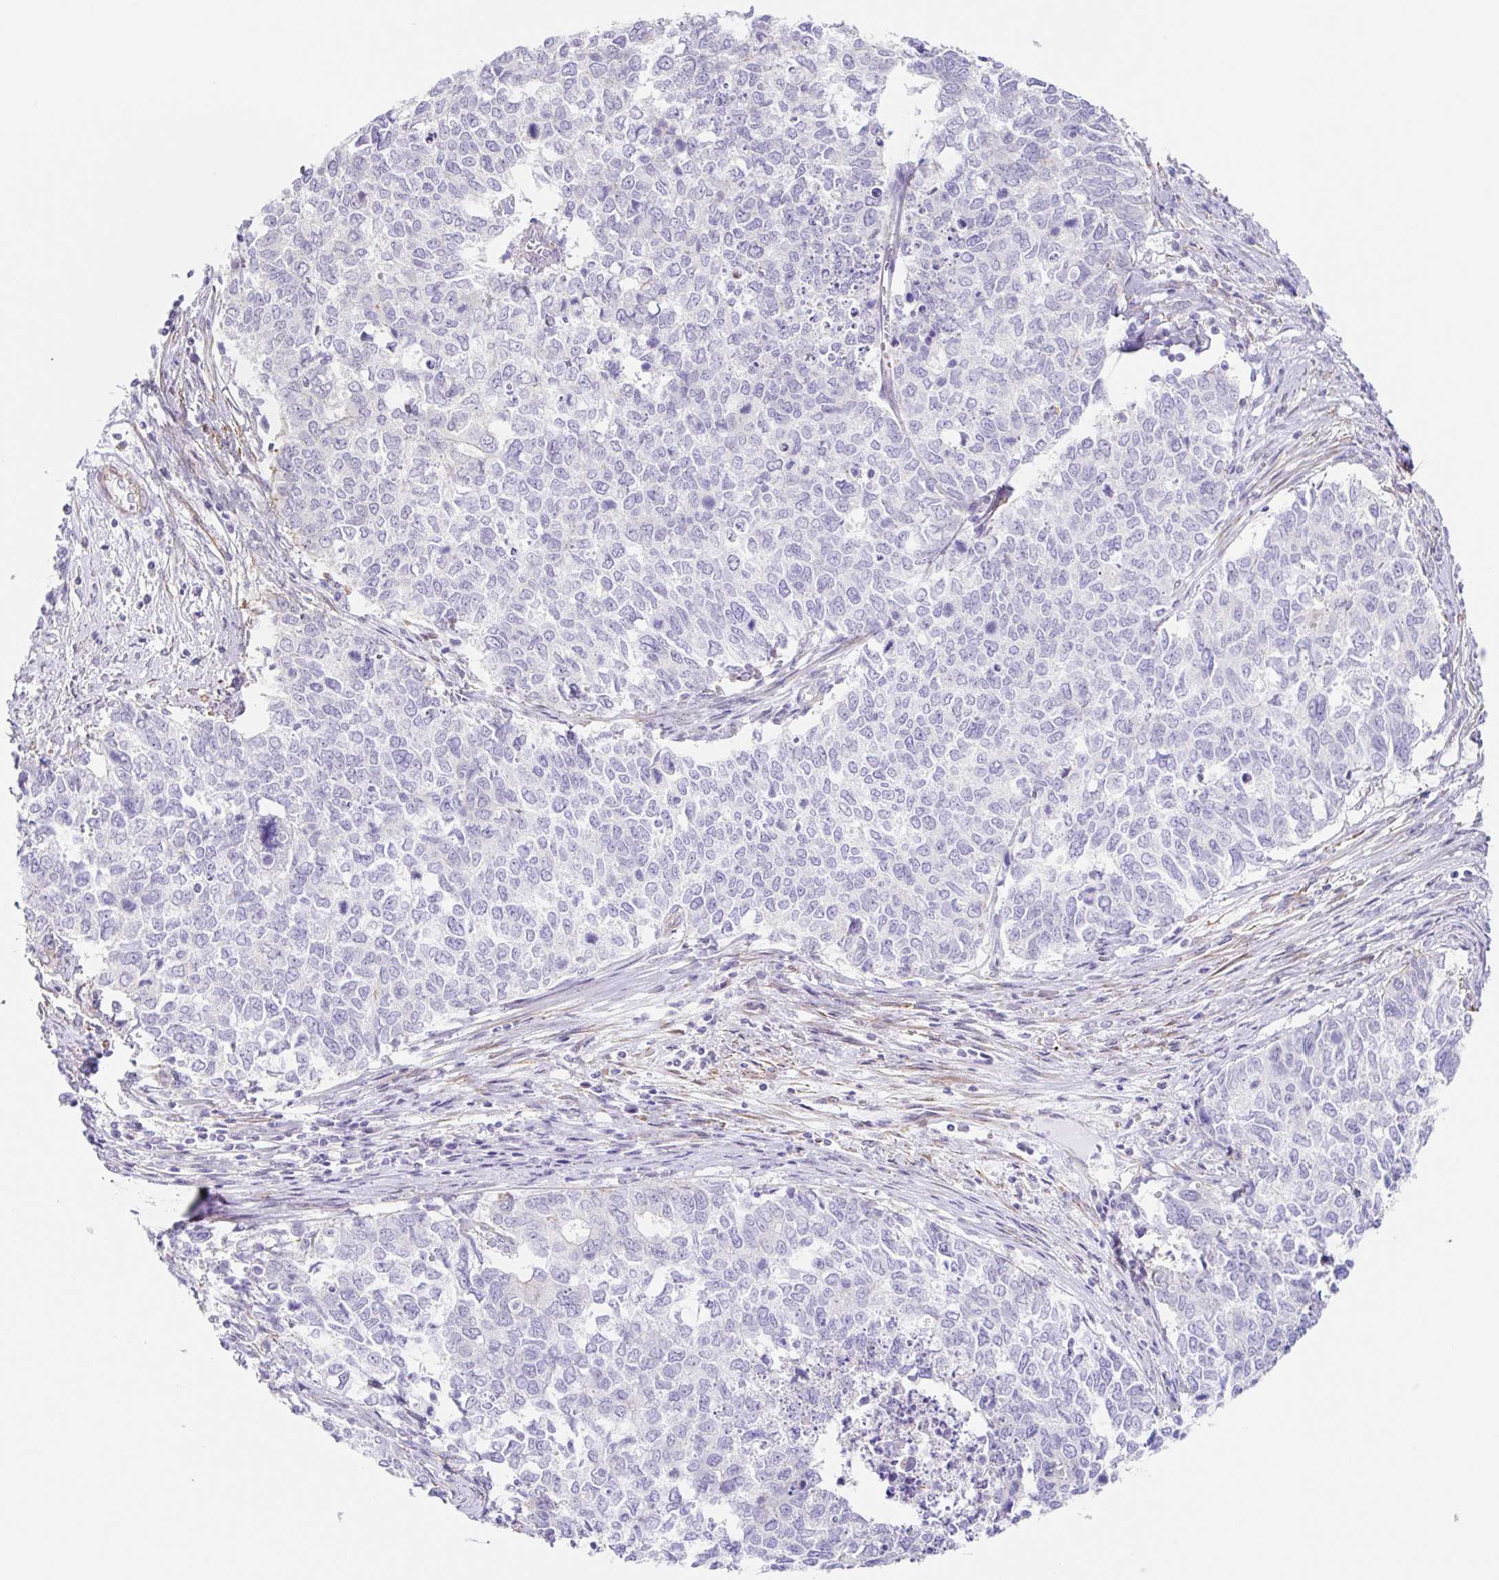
{"staining": {"intensity": "negative", "quantity": "none", "location": "none"}, "tissue": "cervical cancer", "cell_type": "Tumor cells", "image_type": "cancer", "snomed": [{"axis": "morphology", "description": "Adenocarcinoma, NOS"}, {"axis": "topography", "description": "Cervix"}], "caption": "Image shows no significant protein positivity in tumor cells of cervical cancer (adenocarcinoma).", "gene": "DCAF17", "patient": {"sex": "female", "age": 63}}